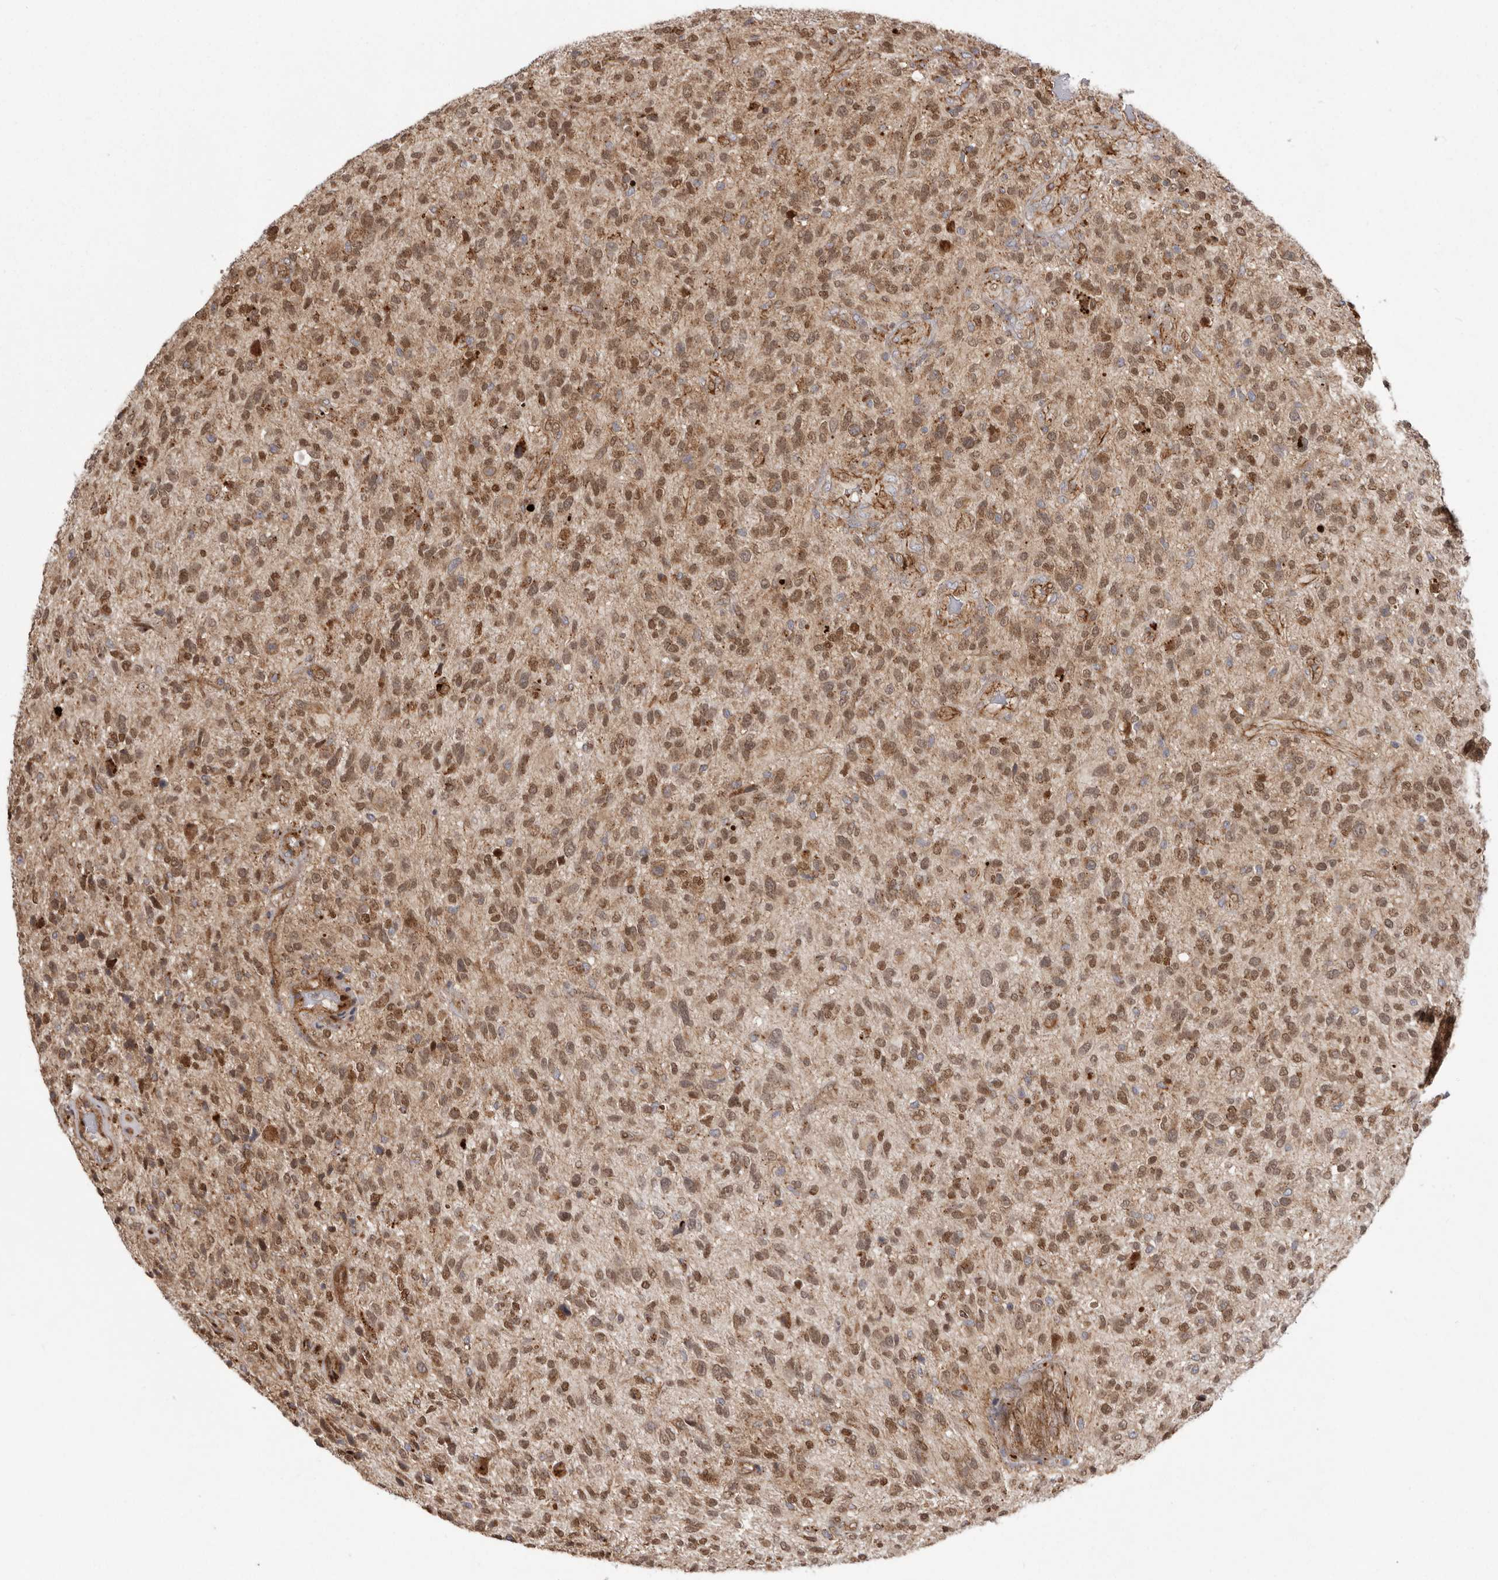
{"staining": {"intensity": "moderate", "quantity": ">75%", "location": "cytoplasmic/membranous,nuclear"}, "tissue": "glioma", "cell_type": "Tumor cells", "image_type": "cancer", "snomed": [{"axis": "morphology", "description": "Glioma, malignant, High grade"}, {"axis": "topography", "description": "Brain"}], "caption": "A histopathology image of high-grade glioma (malignant) stained for a protein exhibits moderate cytoplasmic/membranous and nuclear brown staining in tumor cells.", "gene": "NUP43", "patient": {"sex": "male", "age": 47}}